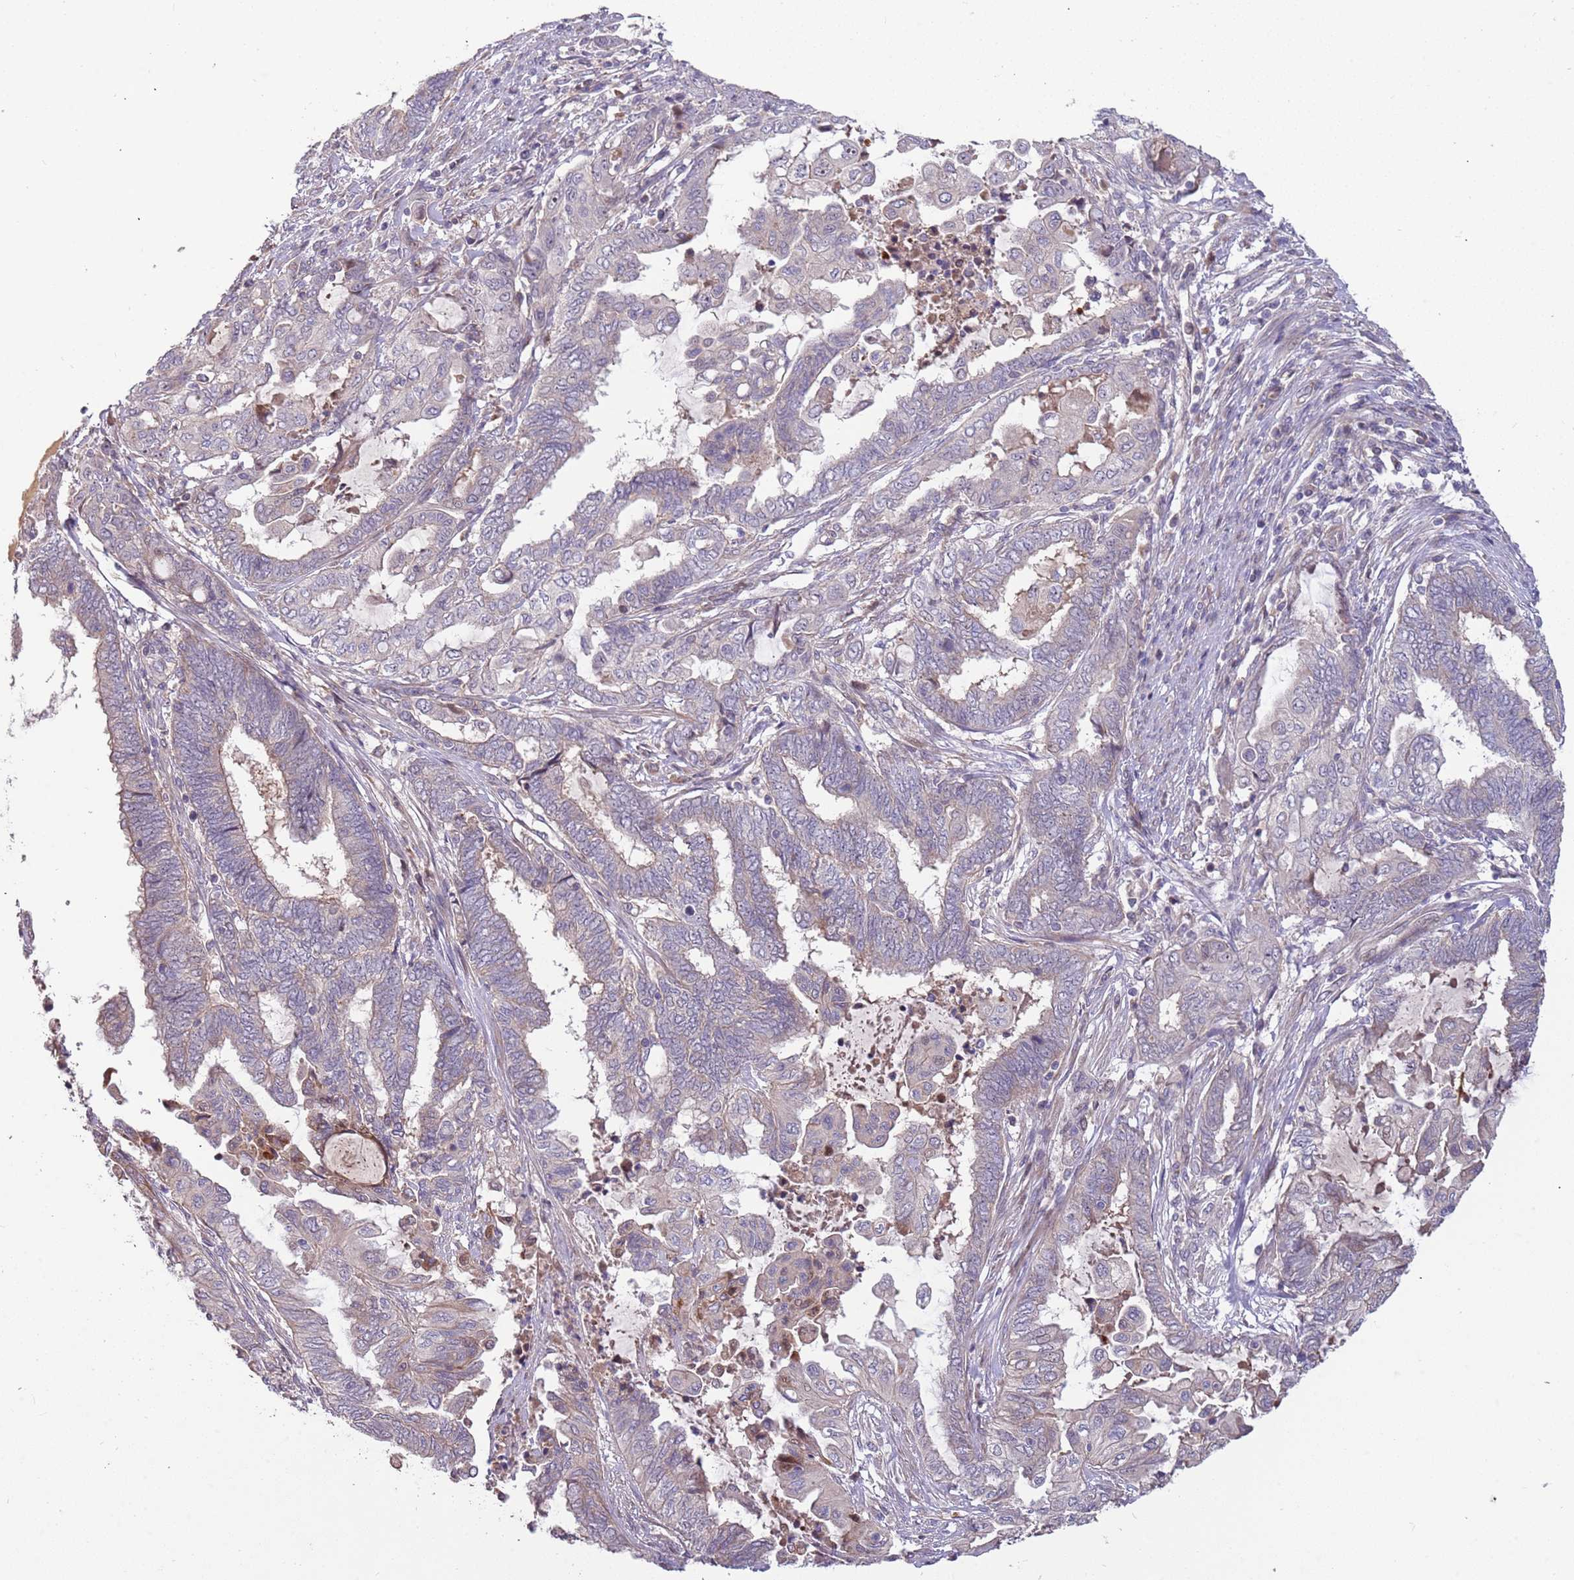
{"staining": {"intensity": "weak", "quantity": "<25%", "location": "cytoplasmic/membranous"}, "tissue": "endometrial cancer", "cell_type": "Tumor cells", "image_type": "cancer", "snomed": [{"axis": "morphology", "description": "Adenocarcinoma, NOS"}, {"axis": "topography", "description": "Uterus"}, {"axis": "topography", "description": "Endometrium"}], "caption": "Human adenocarcinoma (endometrial) stained for a protein using IHC exhibits no expression in tumor cells.", "gene": "TRAPPC6B", "patient": {"sex": "female", "age": 70}}